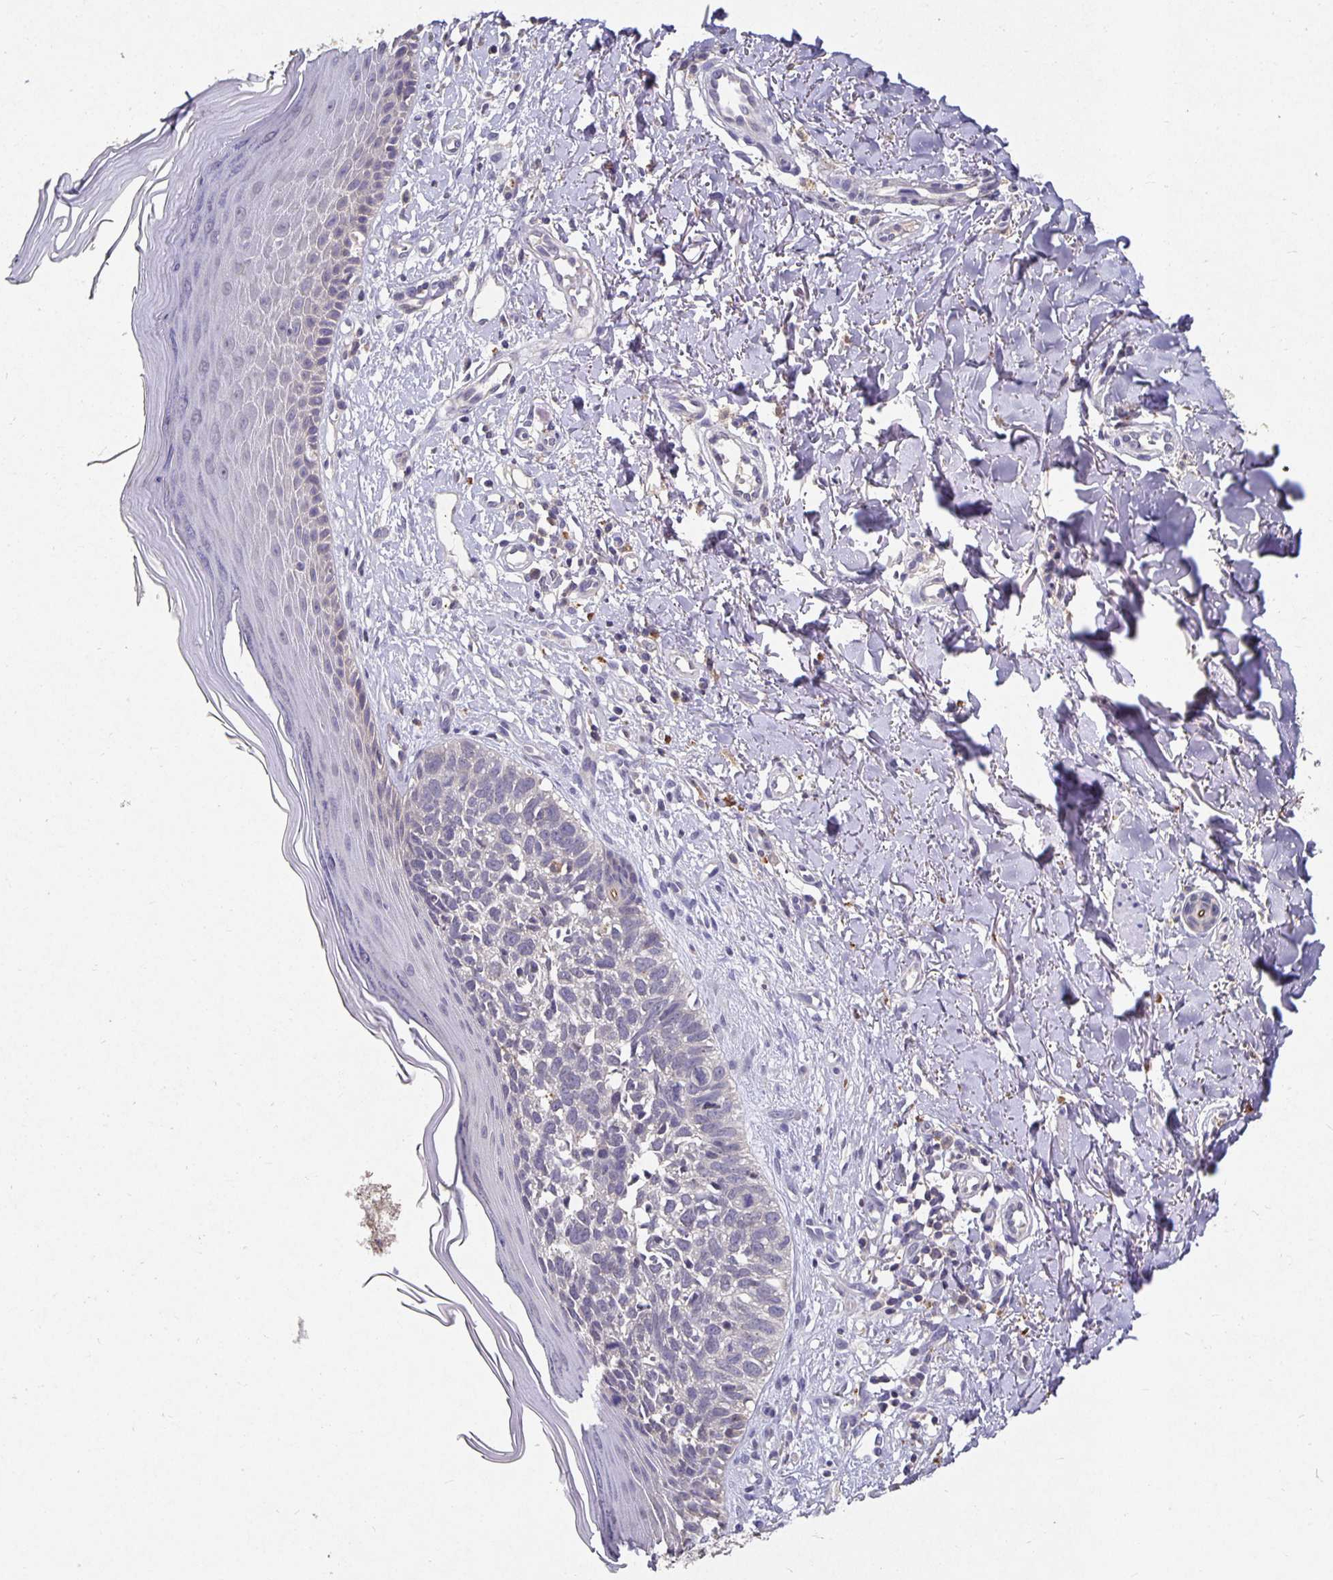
{"staining": {"intensity": "negative", "quantity": "none", "location": "none"}, "tissue": "skin cancer", "cell_type": "Tumor cells", "image_type": "cancer", "snomed": [{"axis": "morphology", "description": "Basal cell carcinoma"}, {"axis": "topography", "description": "Skin"}], "caption": "A micrograph of human skin cancer (basal cell carcinoma) is negative for staining in tumor cells.", "gene": "HEPN1", "patient": {"sex": "female", "age": 45}}